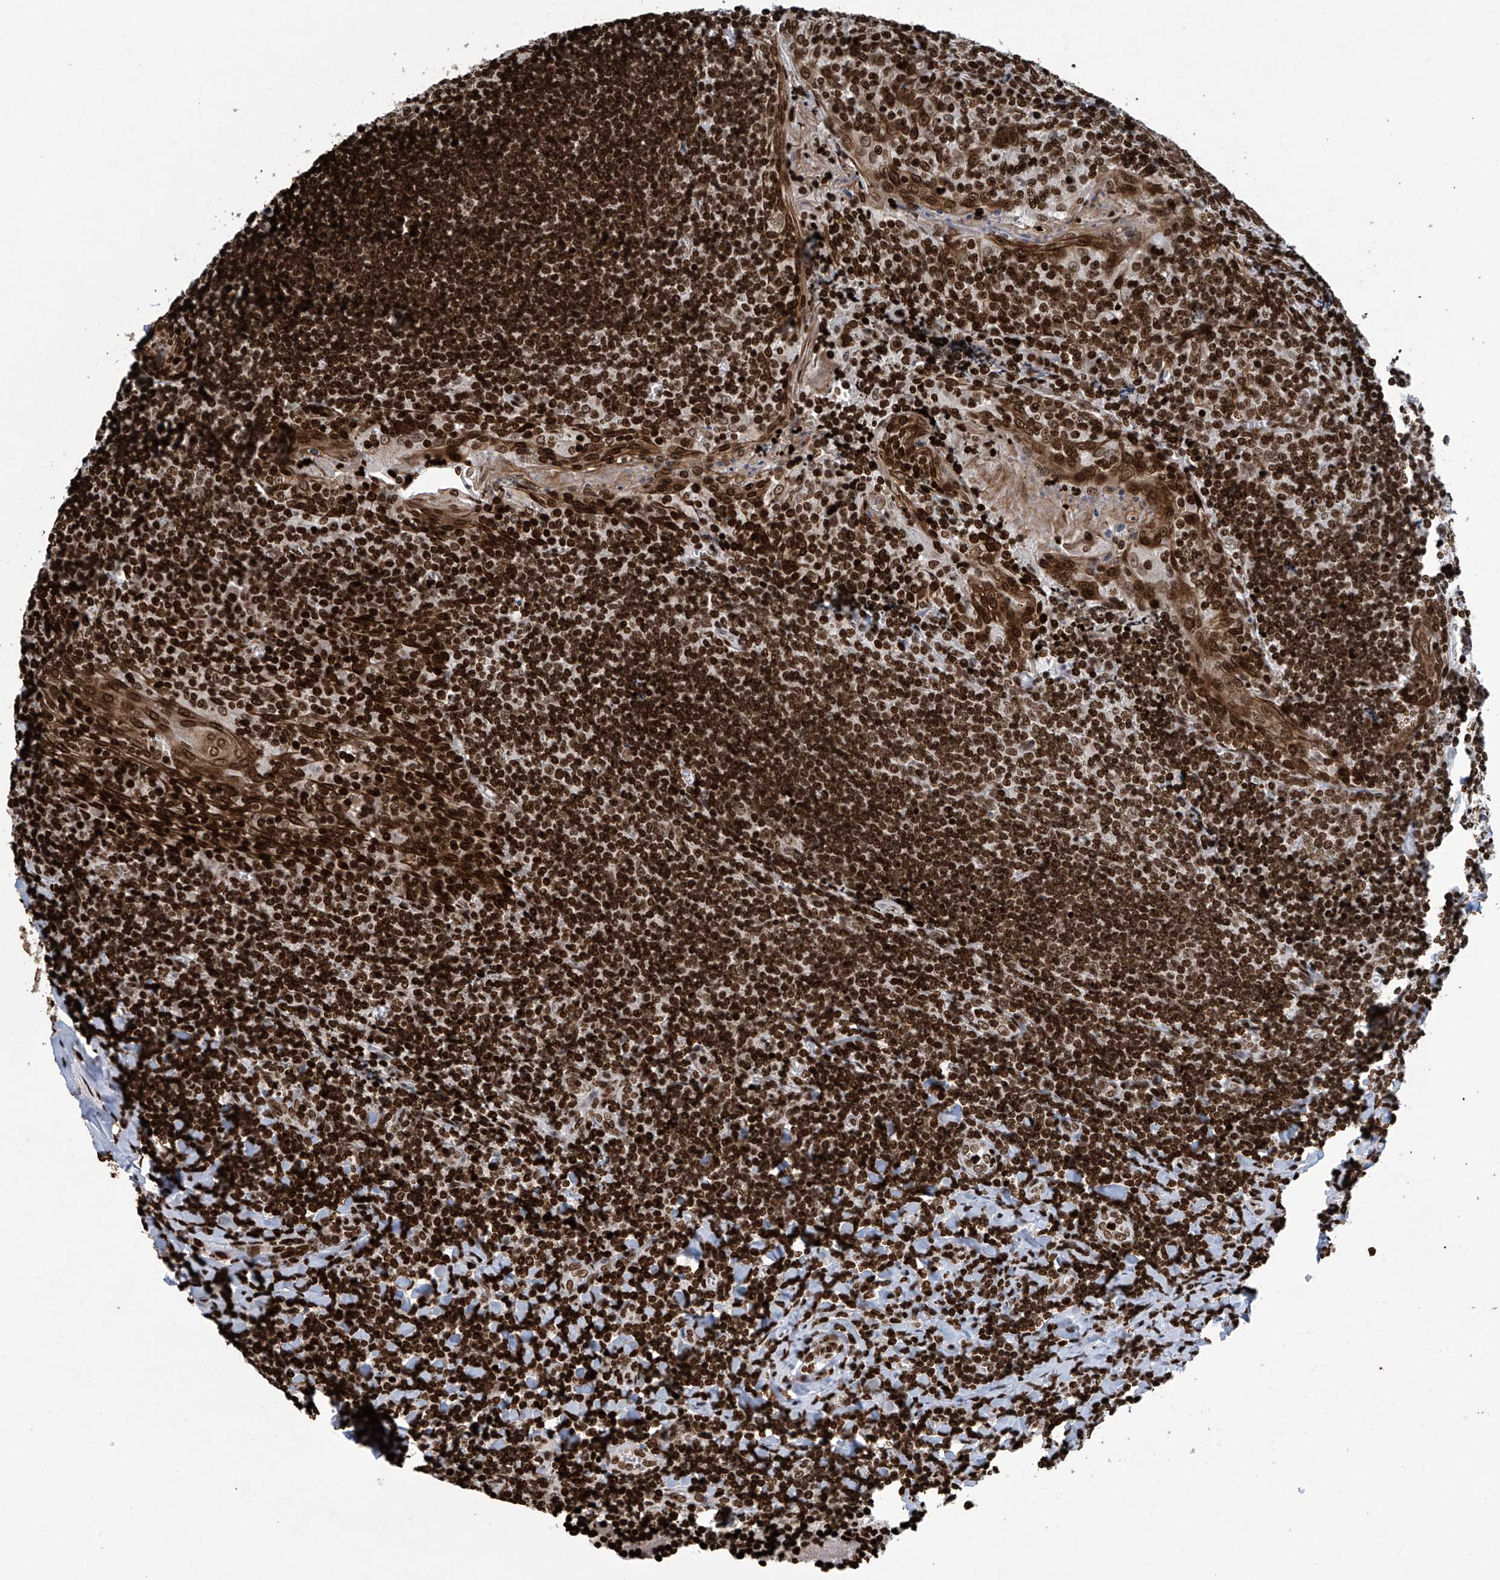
{"staining": {"intensity": "moderate", "quantity": ">75%", "location": "nuclear"}, "tissue": "tonsil", "cell_type": "Germinal center cells", "image_type": "normal", "snomed": [{"axis": "morphology", "description": "Normal tissue, NOS"}, {"axis": "topography", "description": "Tonsil"}], "caption": "The image demonstrates a brown stain indicating the presence of a protein in the nuclear of germinal center cells in tonsil.", "gene": "H4C16", "patient": {"sex": "male", "age": 27}}